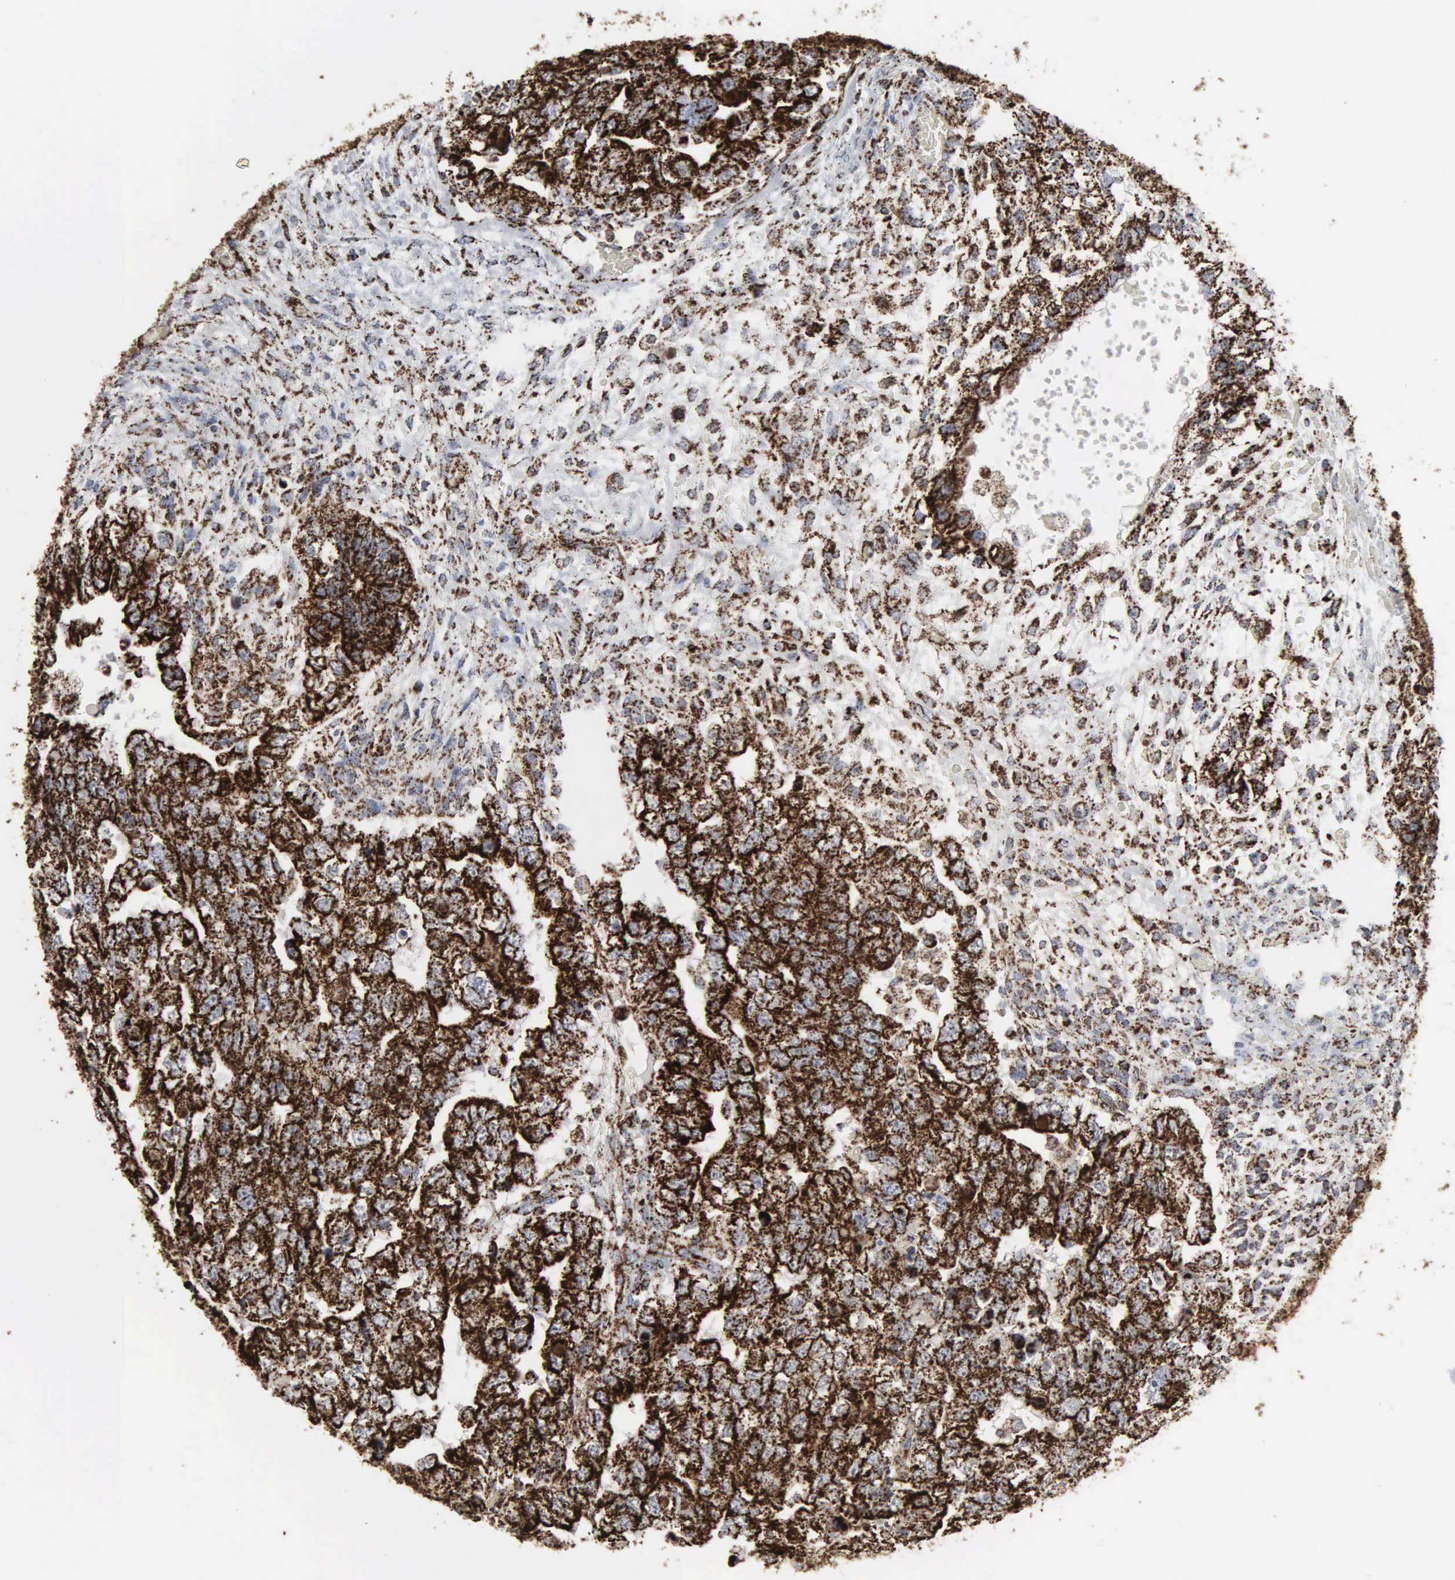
{"staining": {"intensity": "strong", "quantity": ">75%", "location": "cytoplasmic/membranous"}, "tissue": "testis cancer", "cell_type": "Tumor cells", "image_type": "cancer", "snomed": [{"axis": "morphology", "description": "Carcinoma, Embryonal, NOS"}, {"axis": "topography", "description": "Testis"}], "caption": "Protein expression analysis of testis cancer (embryonal carcinoma) displays strong cytoplasmic/membranous positivity in approximately >75% of tumor cells. (Brightfield microscopy of DAB IHC at high magnification).", "gene": "HSPA9", "patient": {"sex": "male", "age": 36}}